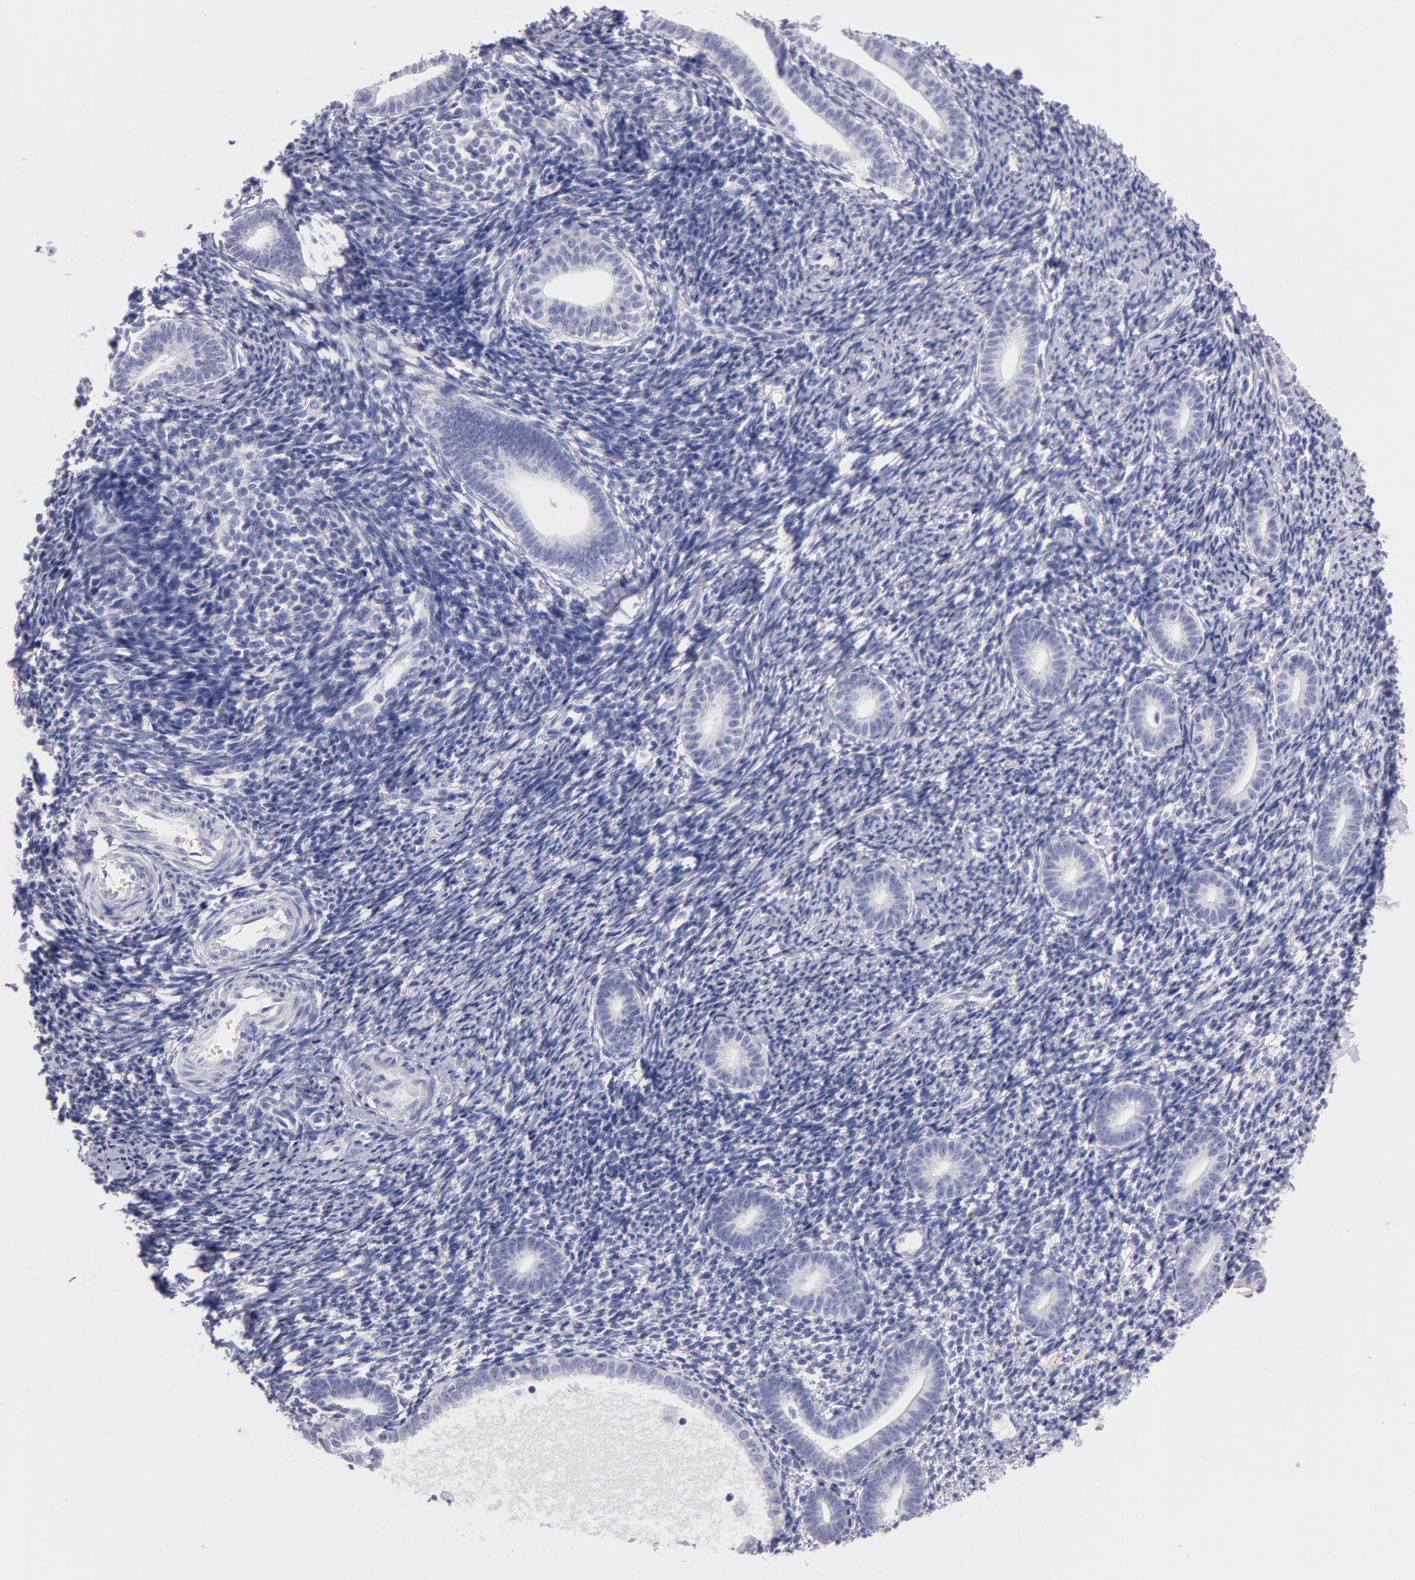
{"staining": {"intensity": "negative", "quantity": "none", "location": "none"}, "tissue": "endometrium", "cell_type": "Cells in endometrial stroma", "image_type": "normal", "snomed": [{"axis": "morphology", "description": "Normal tissue, NOS"}, {"axis": "topography", "description": "Endometrium"}], "caption": "A high-resolution photomicrograph shows IHC staining of unremarkable endometrium, which demonstrates no significant expression in cells in endometrial stroma. (DAB IHC, high magnification).", "gene": "CD44", "patient": {"sex": "female", "age": 52}}